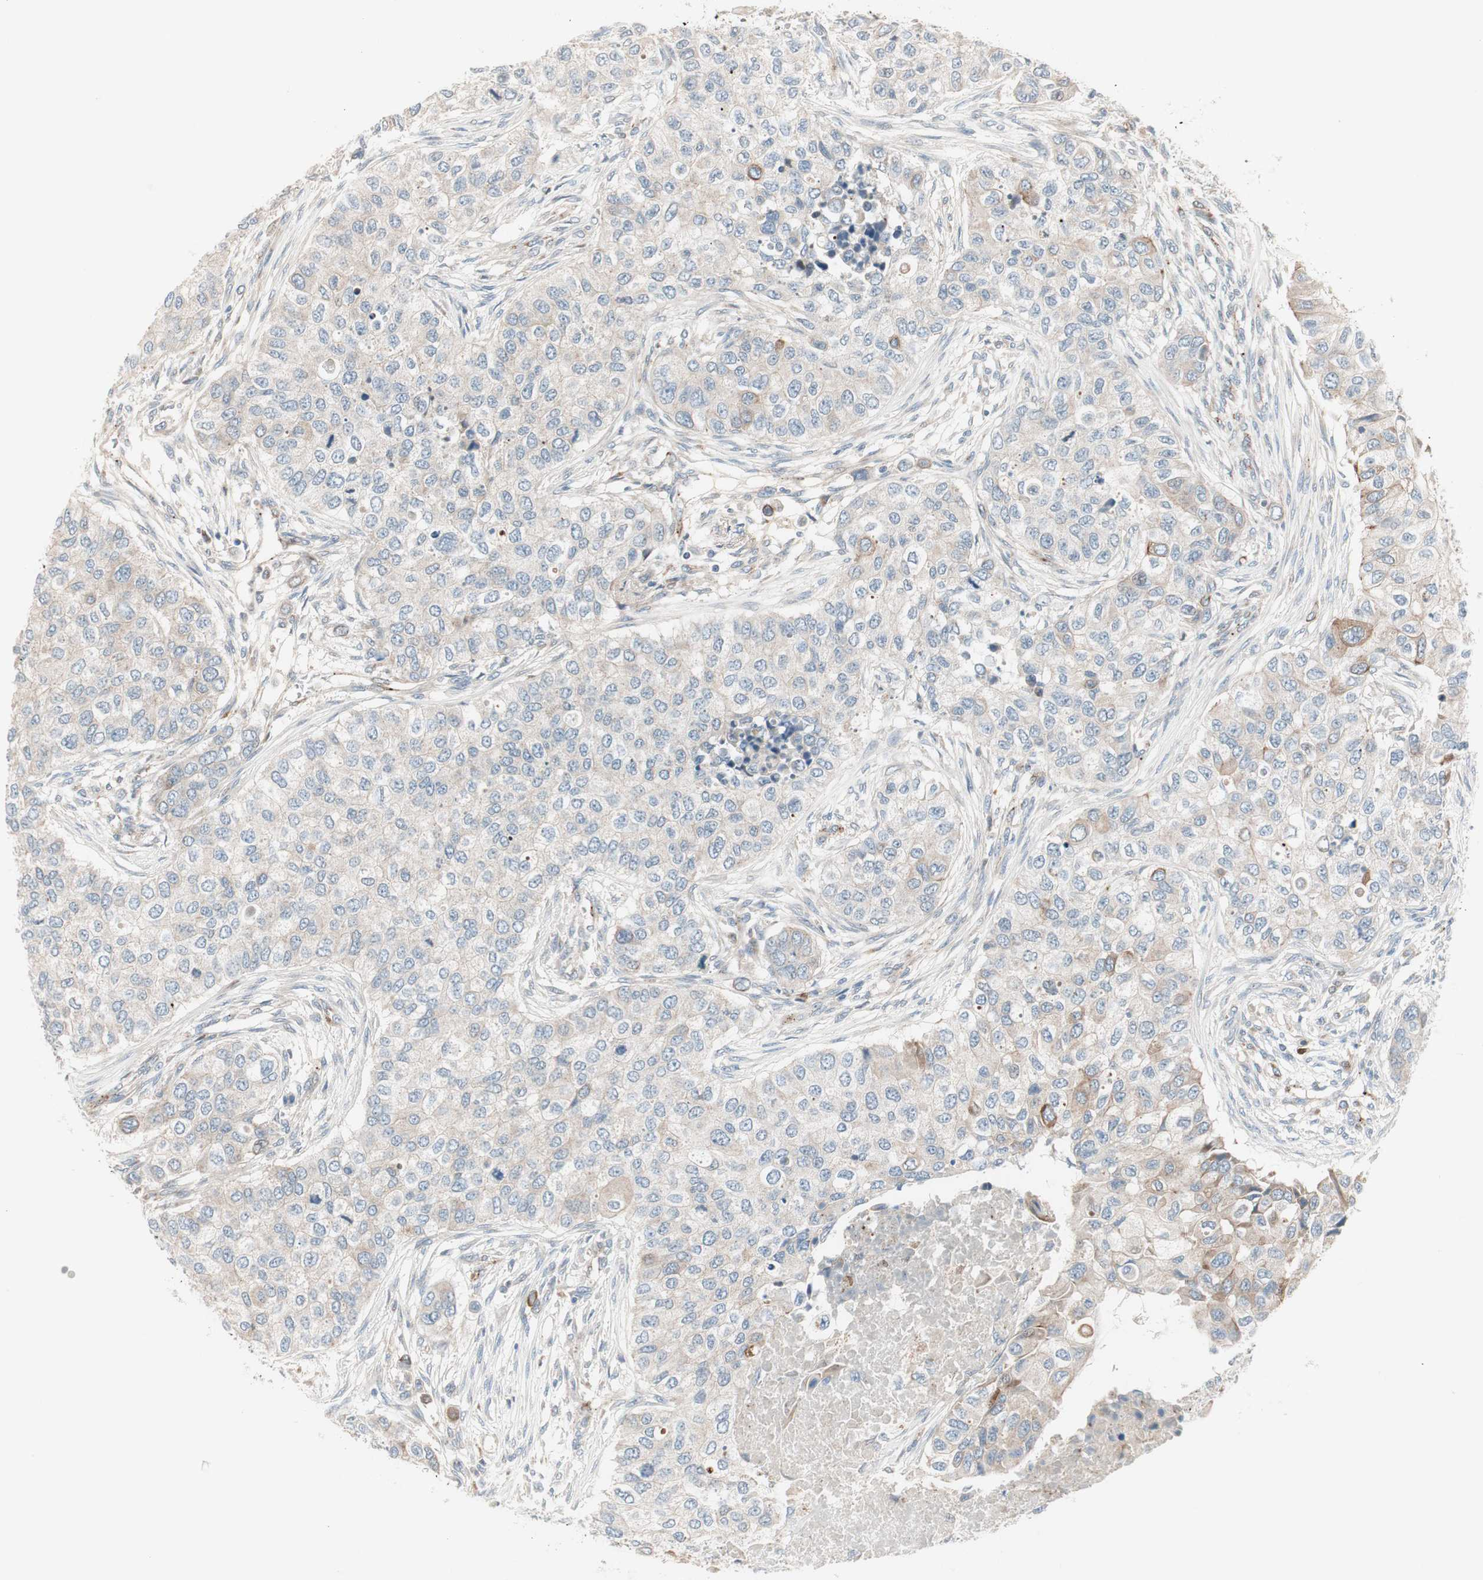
{"staining": {"intensity": "weak", "quantity": "25%-75%", "location": "cytoplasmic/membranous"}, "tissue": "breast cancer", "cell_type": "Tumor cells", "image_type": "cancer", "snomed": [{"axis": "morphology", "description": "Normal tissue, NOS"}, {"axis": "morphology", "description": "Duct carcinoma"}, {"axis": "topography", "description": "Breast"}], "caption": "DAB (3,3'-diaminobenzidine) immunohistochemical staining of breast cancer reveals weak cytoplasmic/membranous protein positivity in approximately 25%-75% of tumor cells.", "gene": "FGFR4", "patient": {"sex": "female", "age": 49}}